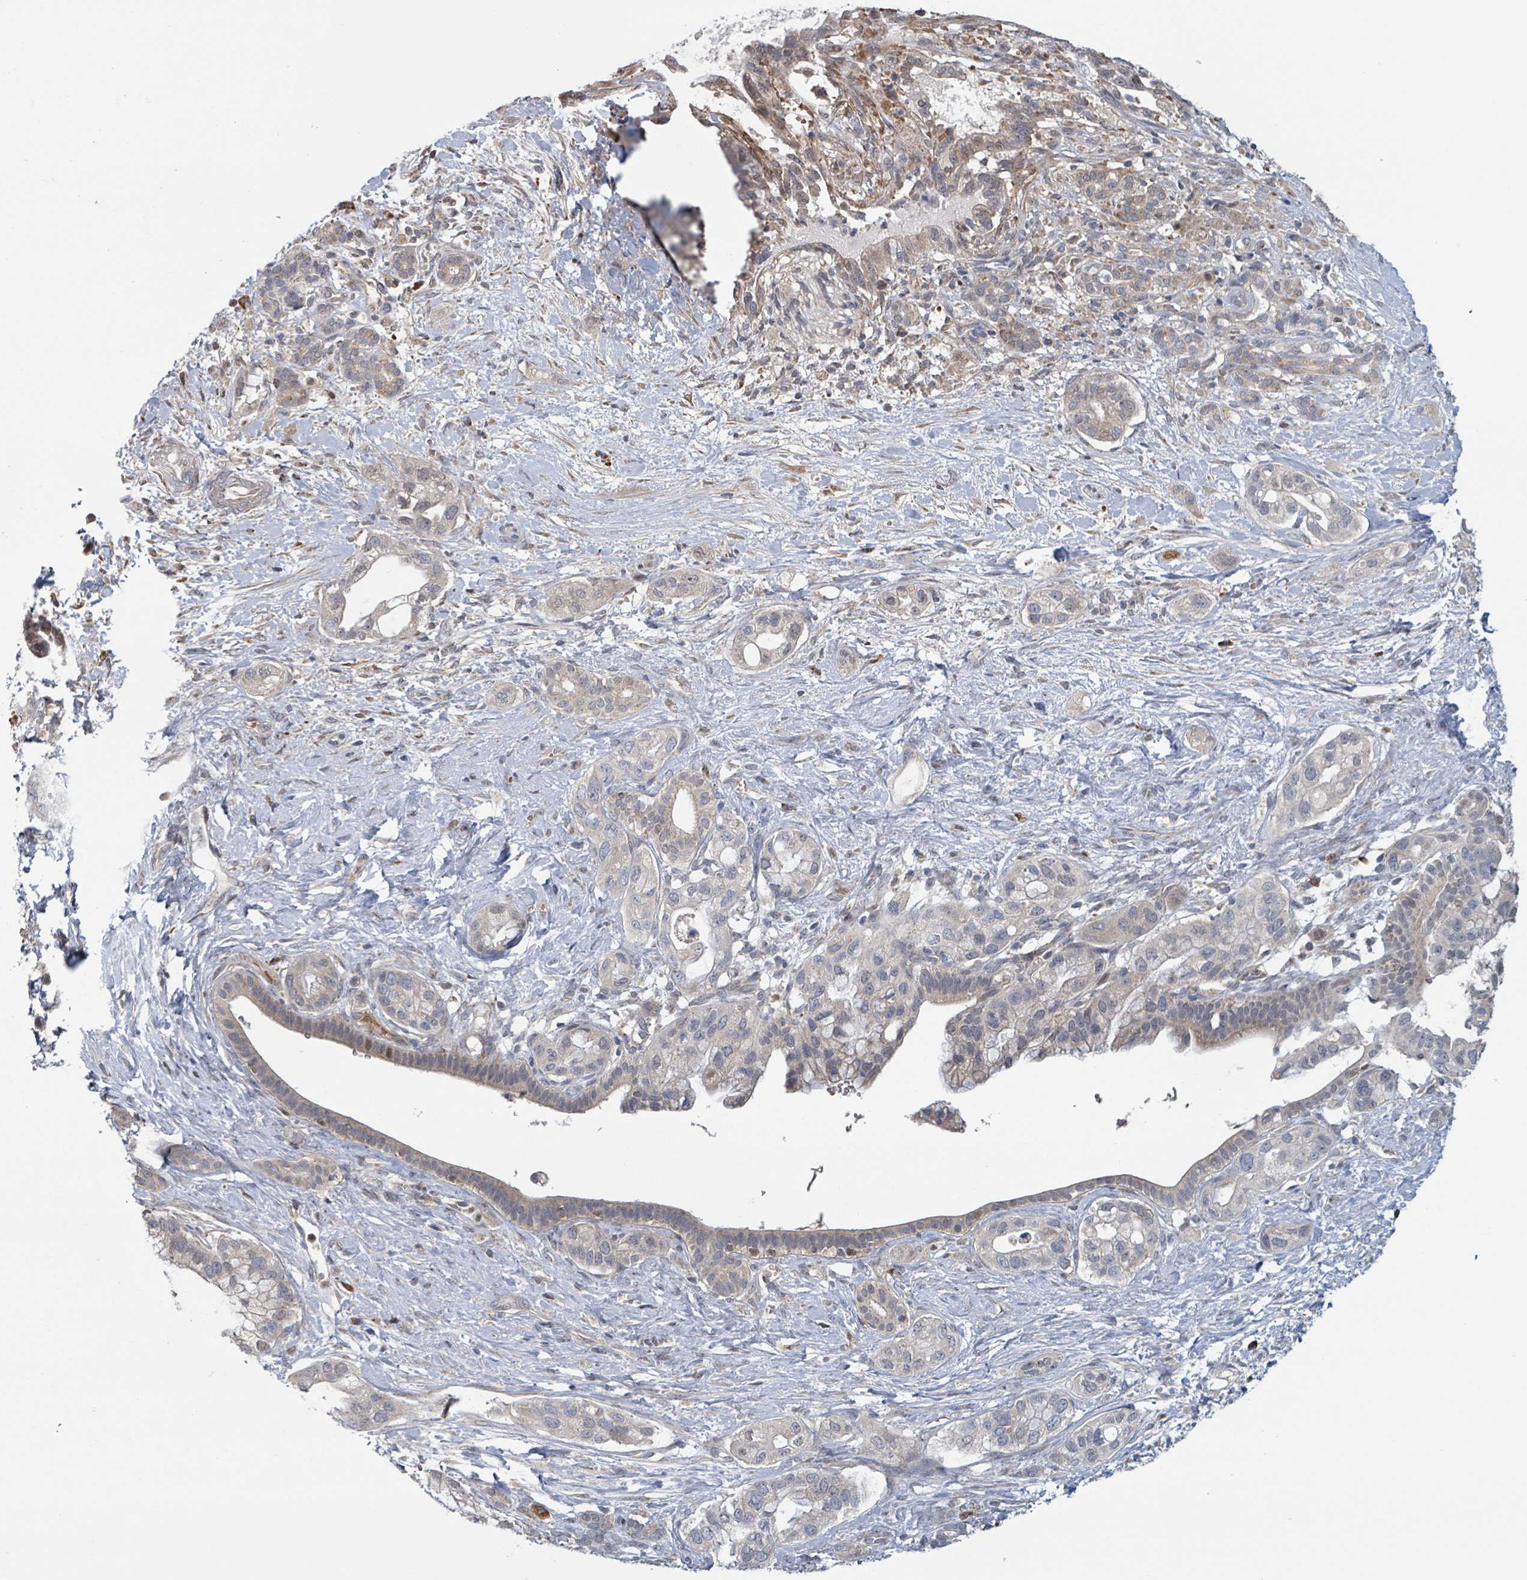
{"staining": {"intensity": "weak", "quantity": "25%-75%", "location": "cytoplasmic/membranous"}, "tissue": "pancreatic cancer", "cell_type": "Tumor cells", "image_type": "cancer", "snomed": [{"axis": "morphology", "description": "Adenocarcinoma, NOS"}, {"axis": "topography", "description": "Pancreas"}], "caption": "Protein expression analysis of adenocarcinoma (pancreatic) displays weak cytoplasmic/membranous staining in approximately 25%-75% of tumor cells.", "gene": "HIVEP1", "patient": {"sex": "male", "age": 44}}